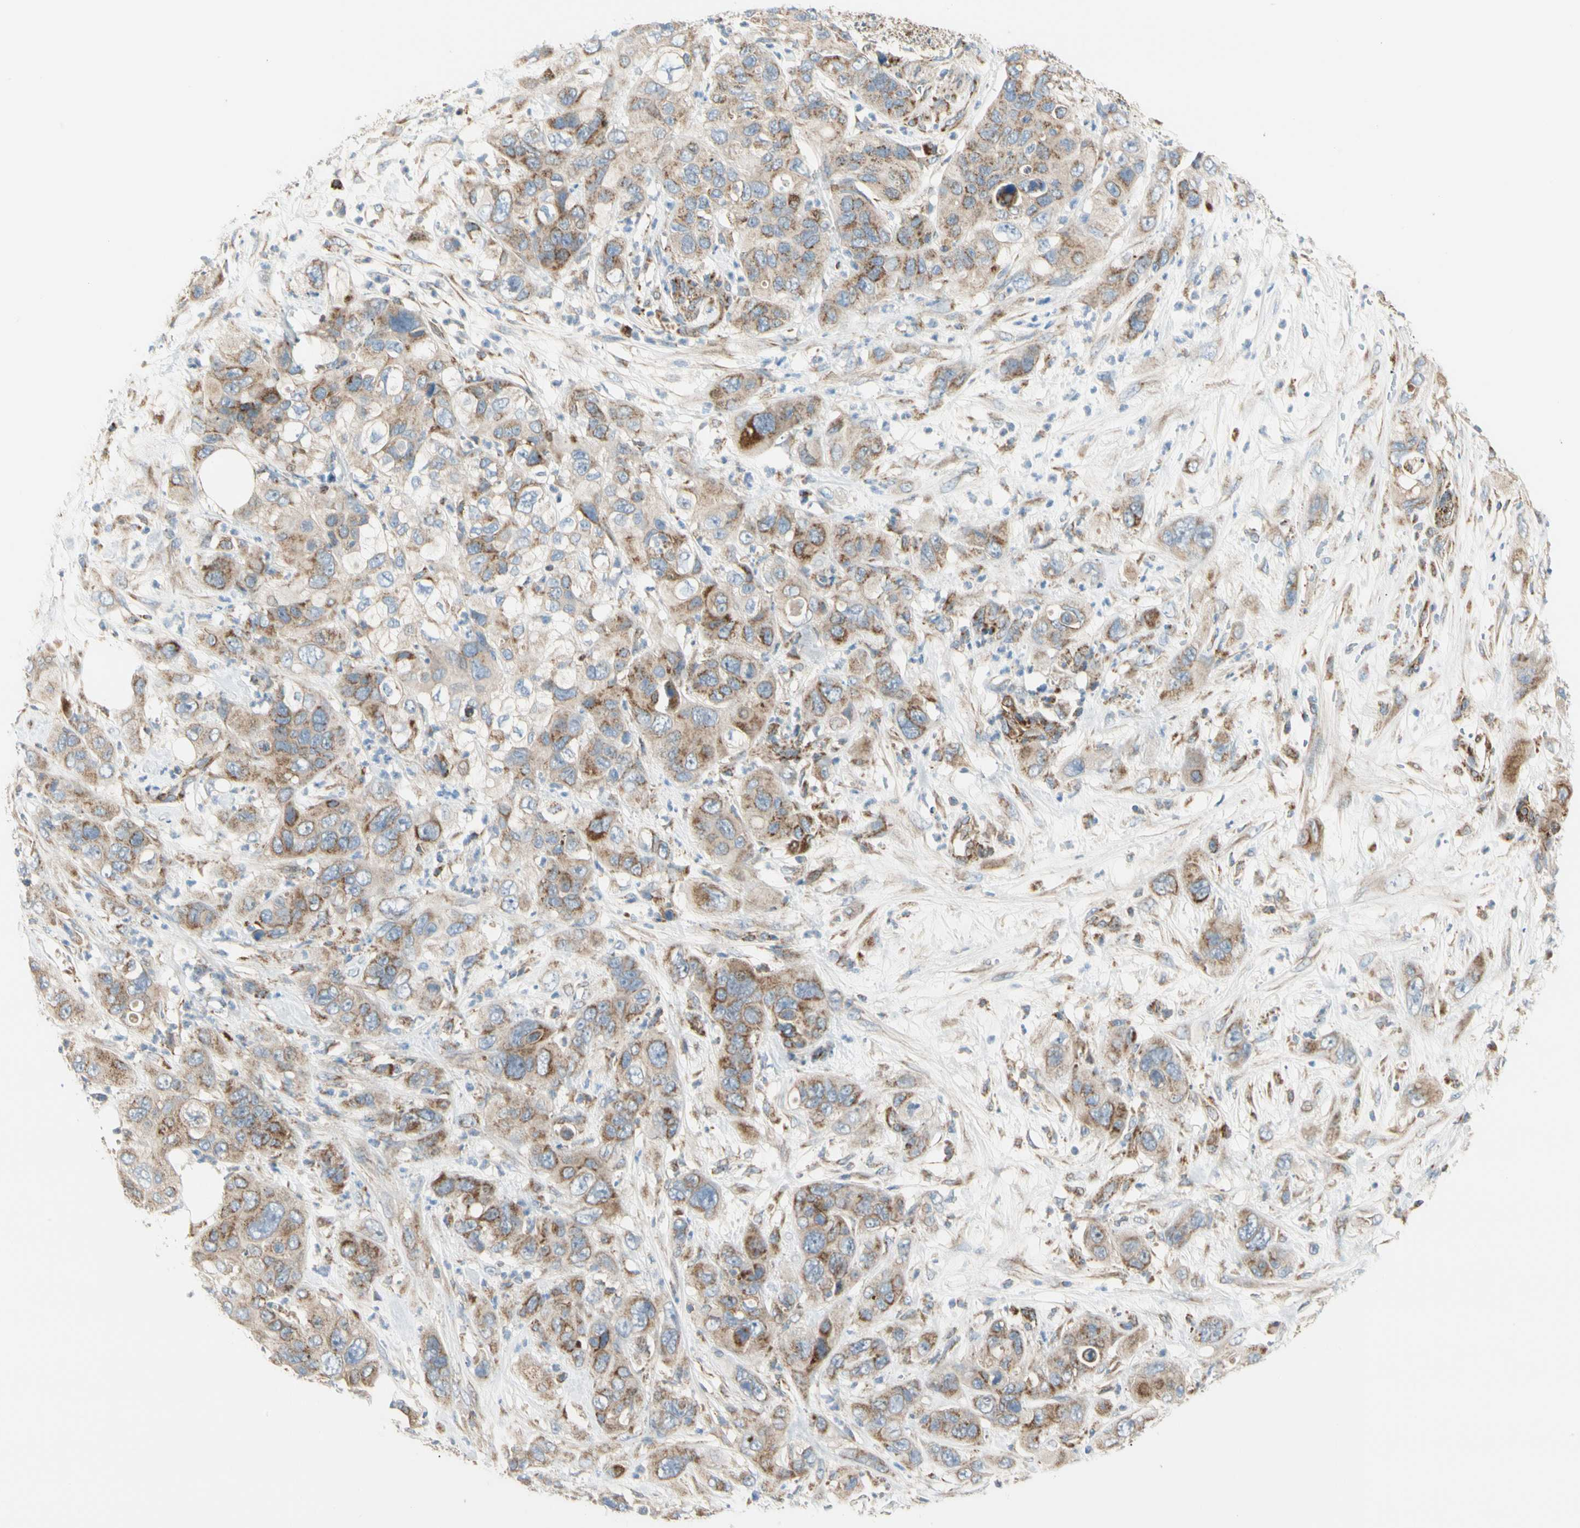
{"staining": {"intensity": "moderate", "quantity": ">75%", "location": "cytoplasmic/membranous"}, "tissue": "pancreatic cancer", "cell_type": "Tumor cells", "image_type": "cancer", "snomed": [{"axis": "morphology", "description": "Adenocarcinoma, NOS"}, {"axis": "topography", "description": "Pancreas"}], "caption": "This micrograph demonstrates adenocarcinoma (pancreatic) stained with immunohistochemistry (IHC) to label a protein in brown. The cytoplasmic/membranous of tumor cells show moderate positivity for the protein. Nuclei are counter-stained blue.", "gene": "TBC1D10A", "patient": {"sex": "female", "age": 71}}